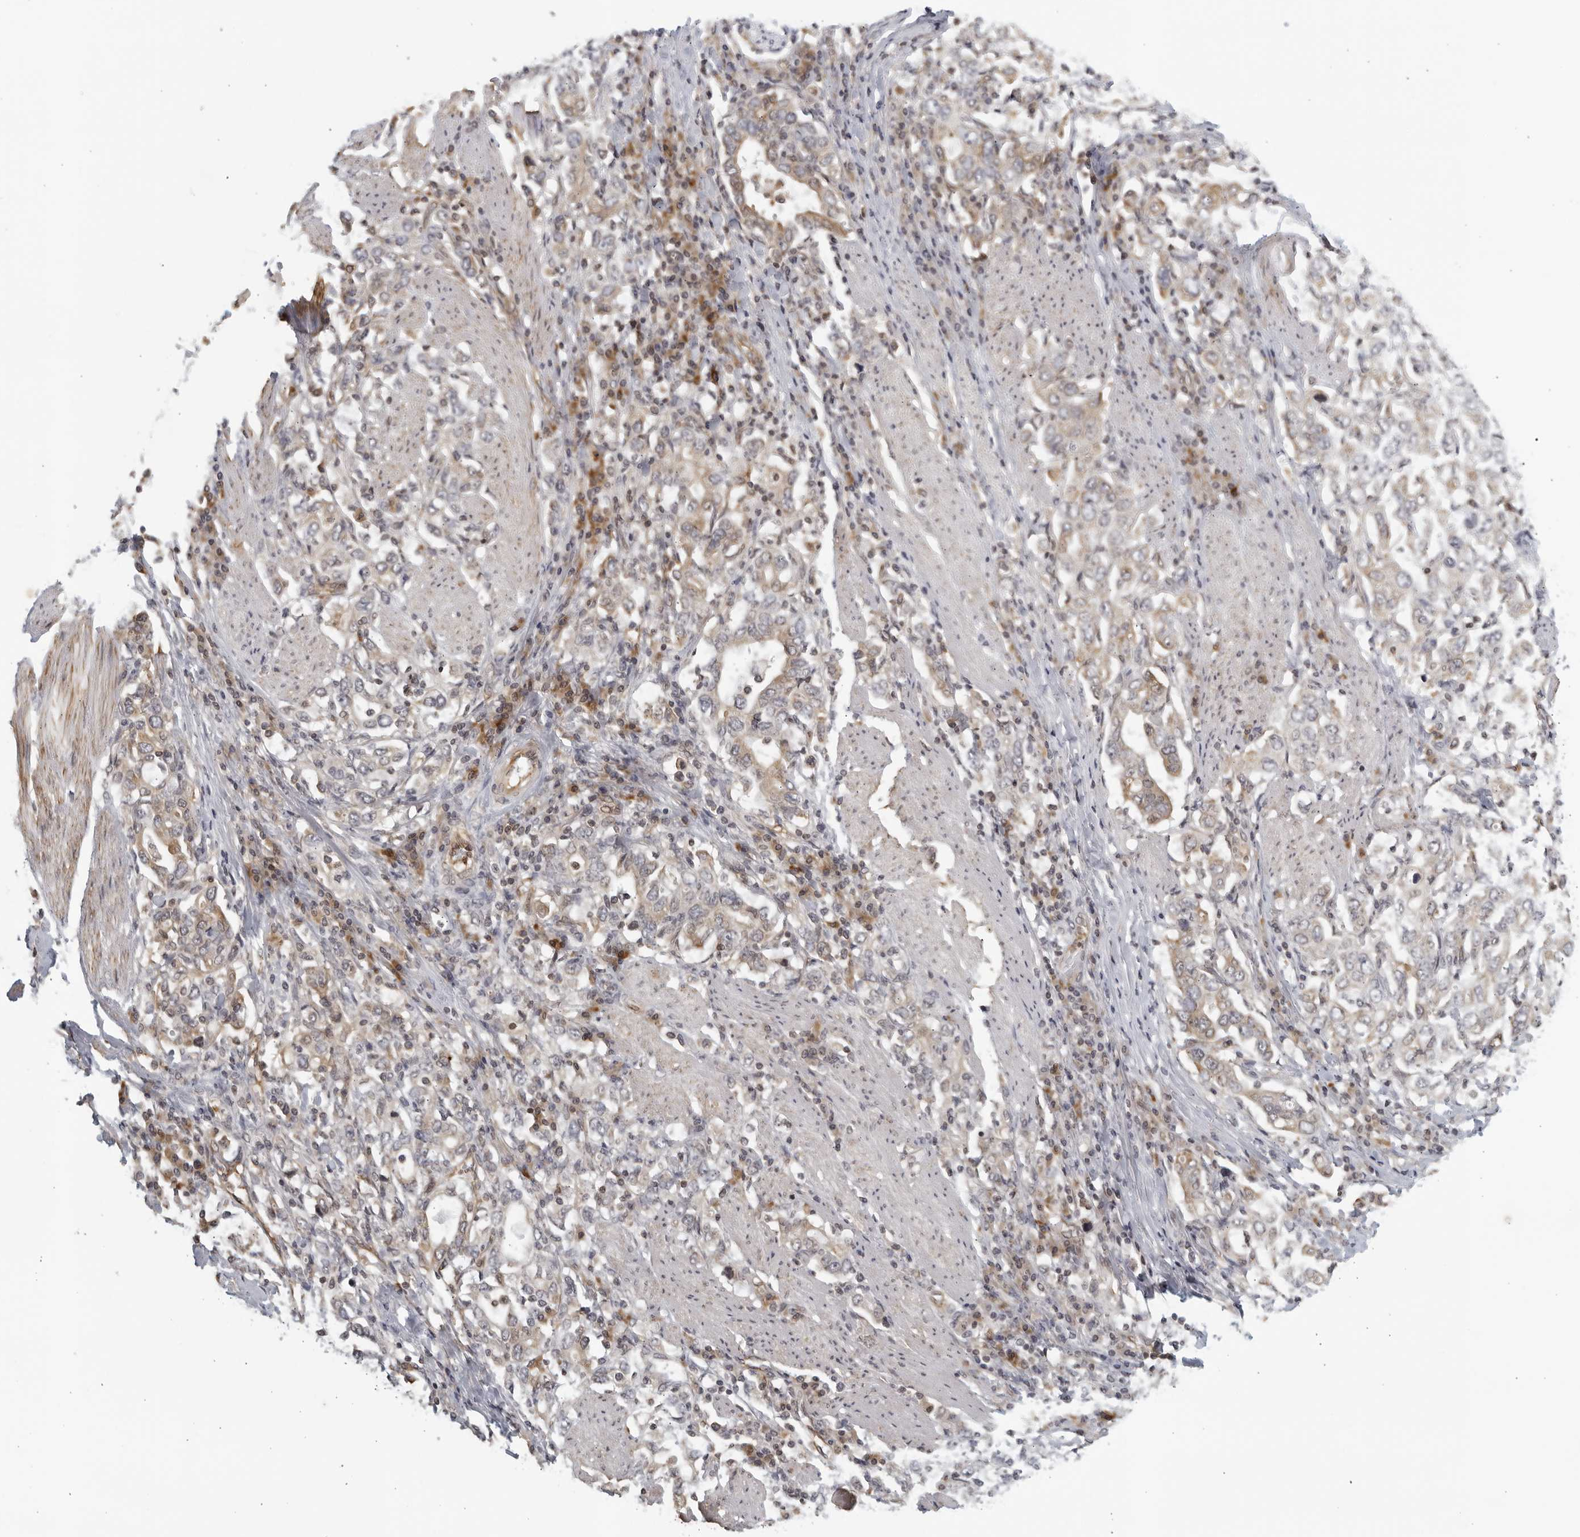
{"staining": {"intensity": "weak", "quantity": ">75%", "location": "cytoplasmic/membranous"}, "tissue": "stomach cancer", "cell_type": "Tumor cells", "image_type": "cancer", "snomed": [{"axis": "morphology", "description": "Adenocarcinoma, NOS"}, {"axis": "topography", "description": "Stomach, upper"}], "caption": "Brown immunohistochemical staining in human stomach adenocarcinoma demonstrates weak cytoplasmic/membranous positivity in approximately >75% of tumor cells.", "gene": "SERTAD4", "patient": {"sex": "male", "age": 62}}